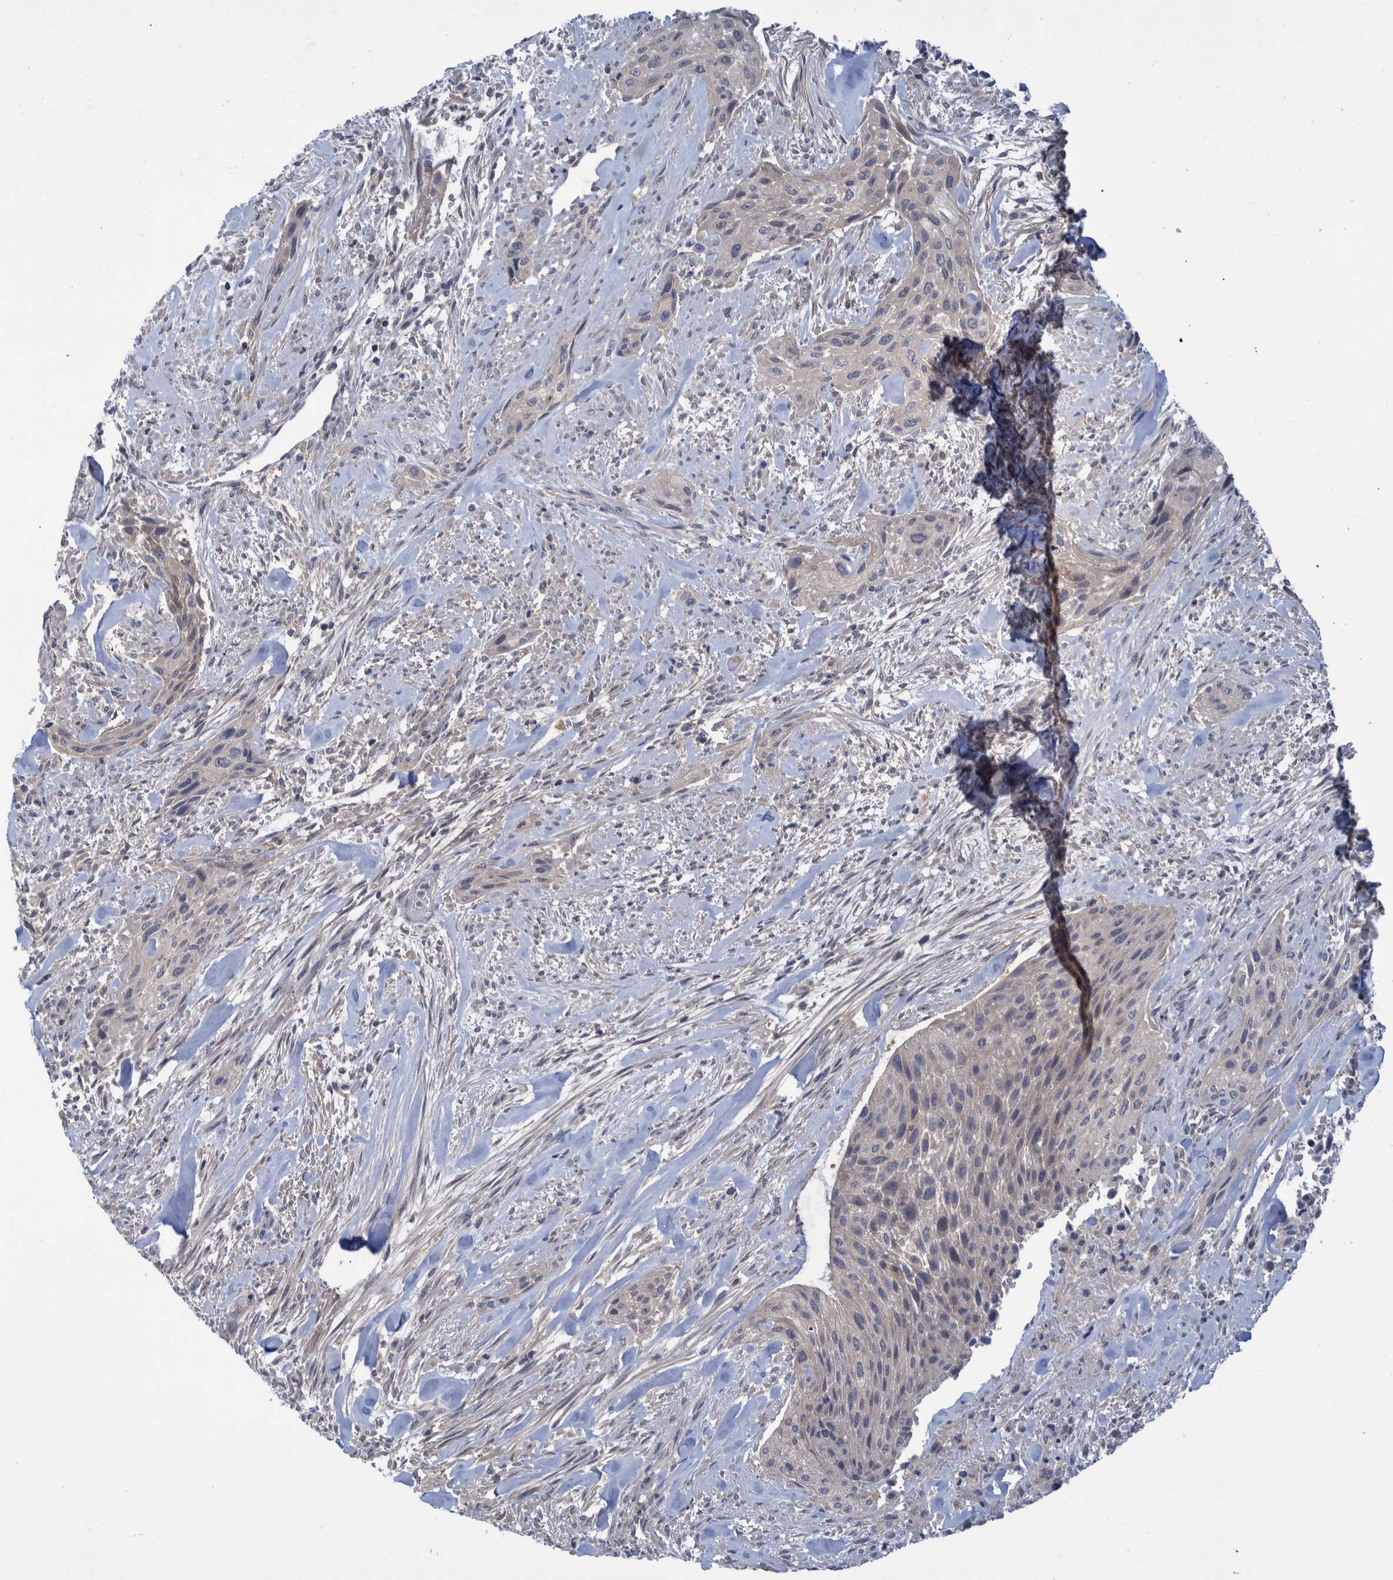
{"staining": {"intensity": "negative", "quantity": "none", "location": "none"}, "tissue": "urothelial cancer", "cell_type": "Tumor cells", "image_type": "cancer", "snomed": [{"axis": "morphology", "description": "Urothelial carcinoma, Low grade"}, {"axis": "morphology", "description": "Urothelial carcinoma, High grade"}, {"axis": "topography", "description": "Urinary bladder"}], "caption": "Human urothelial cancer stained for a protein using IHC shows no expression in tumor cells.", "gene": "PCYT2", "patient": {"sex": "male", "age": 35}}